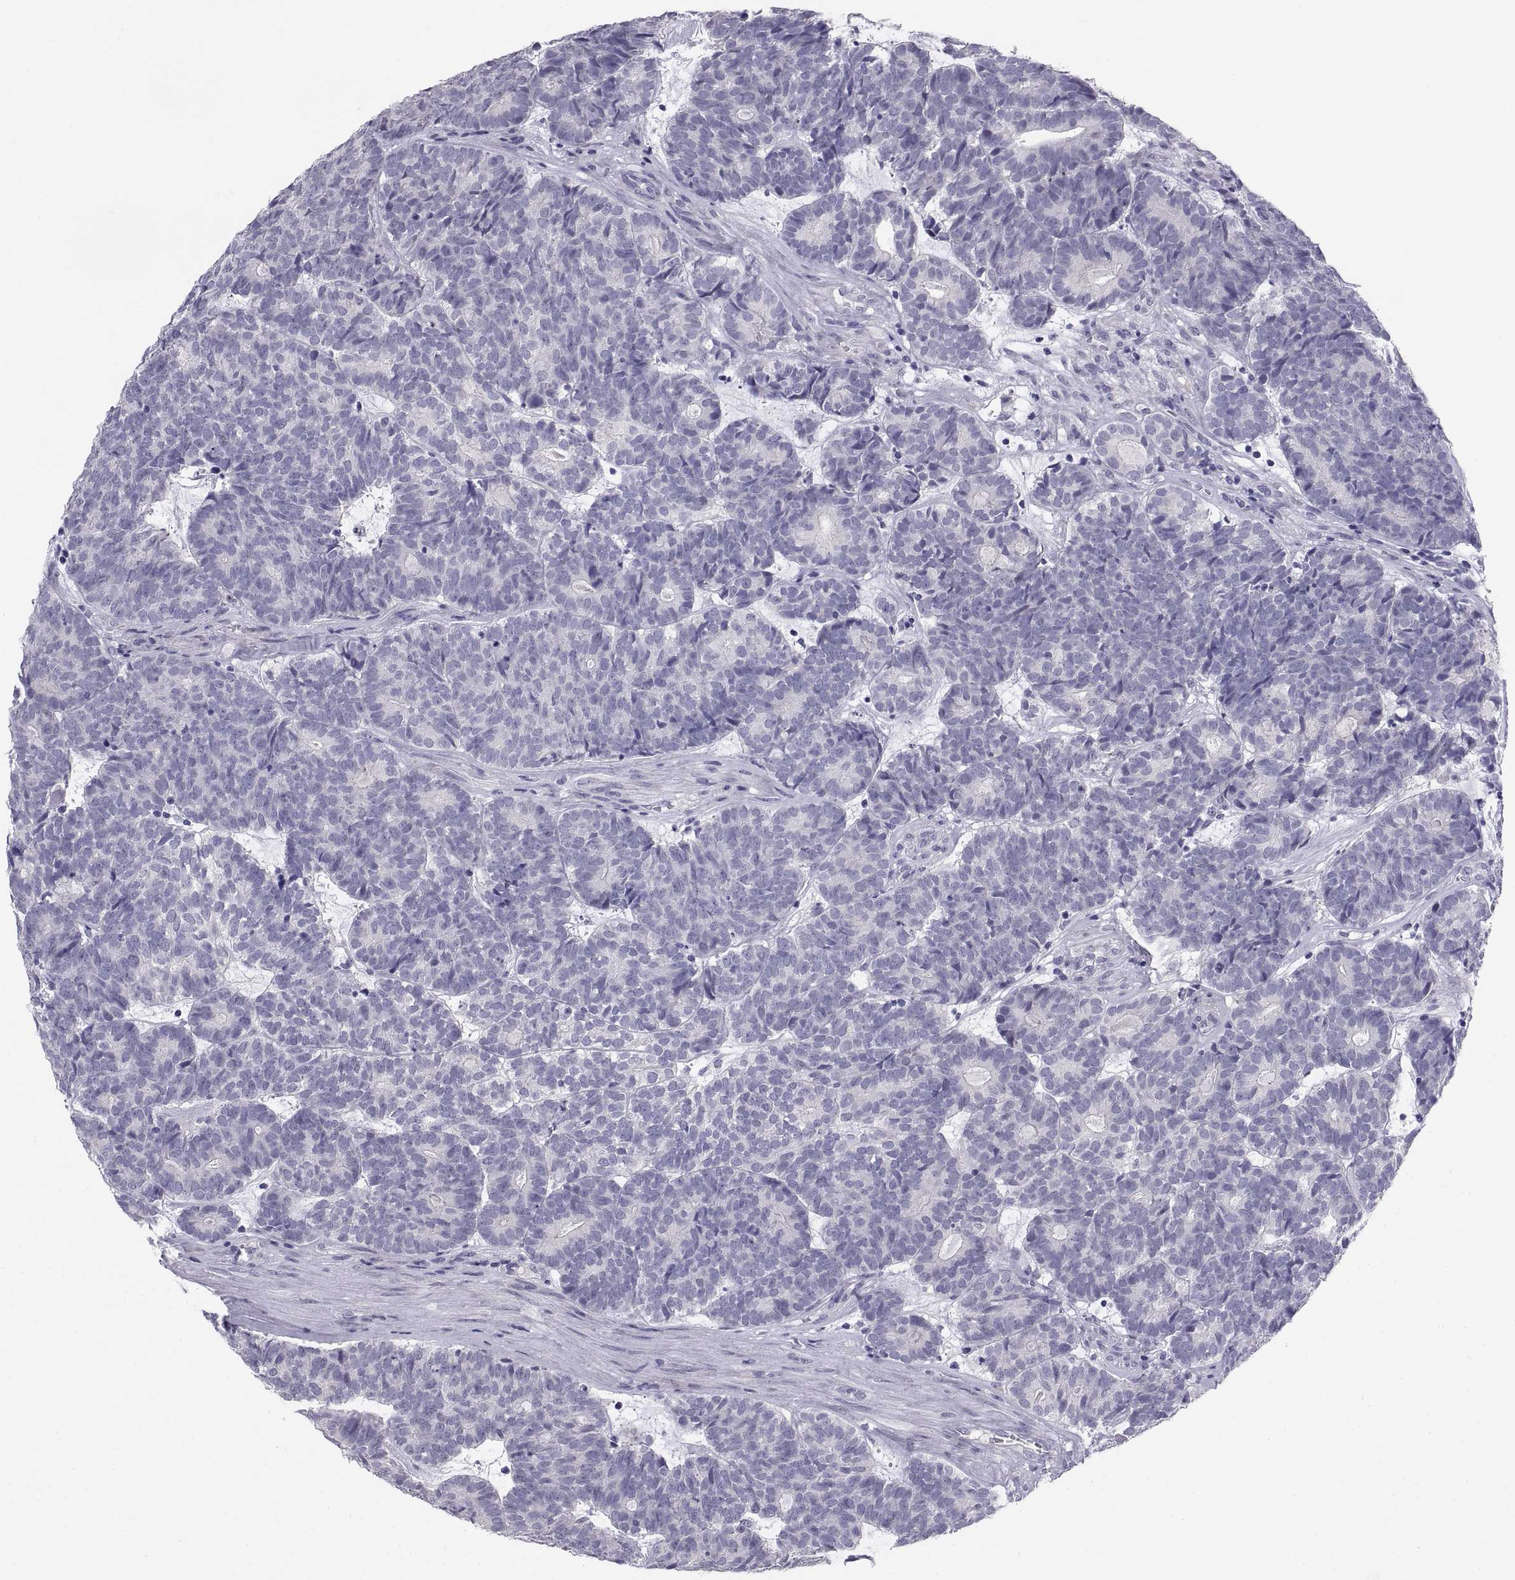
{"staining": {"intensity": "negative", "quantity": "none", "location": "none"}, "tissue": "head and neck cancer", "cell_type": "Tumor cells", "image_type": "cancer", "snomed": [{"axis": "morphology", "description": "Adenocarcinoma, NOS"}, {"axis": "topography", "description": "Head-Neck"}], "caption": "DAB (3,3'-diaminobenzidine) immunohistochemical staining of adenocarcinoma (head and neck) shows no significant expression in tumor cells.", "gene": "TEX13A", "patient": {"sex": "female", "age": 81}}